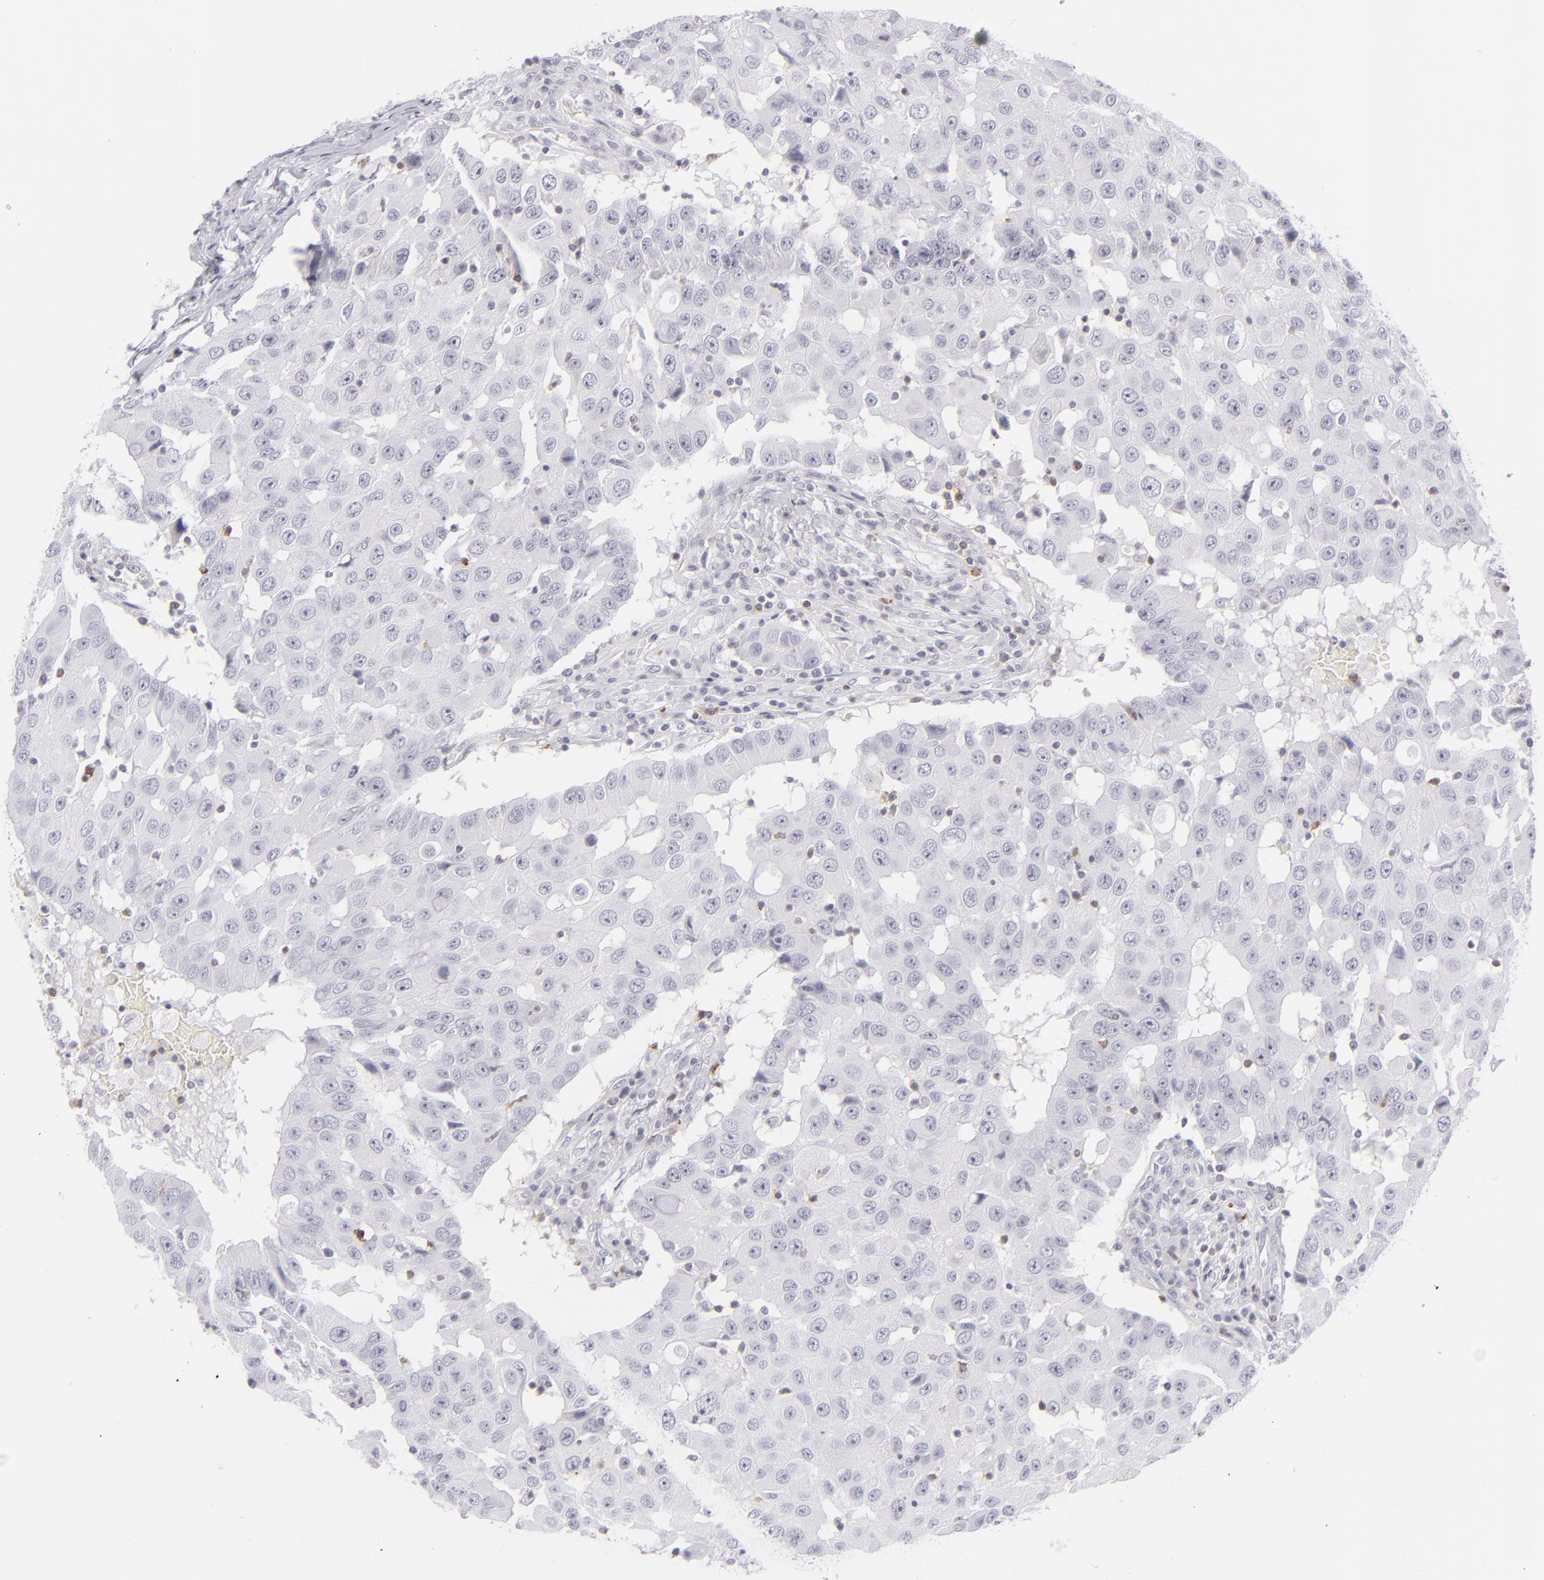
{"staining": {"intensity": "negative", "quantity": "none", "location": "none"}, "tissue": "breast cancer", "cell_type": "Tumor cells", "image_type": "cancer", "snomed": [{"axis": "morphology", "description": "Duct carcinoma"}, {"axis": "topography", "description": "Breast"}], "caption": "Intraductal carcinoma (breast) was stained to show a protein in brown. There is no significant expression in tumor cells. (Stains: DAB (3,3'-diaminobenzidine) IHC with hematoxylin counter stain, Microscopy: brightfield microscopy at high magnification).", "gene": "CD7", "patient": {"sex": "female", "age": 27}}